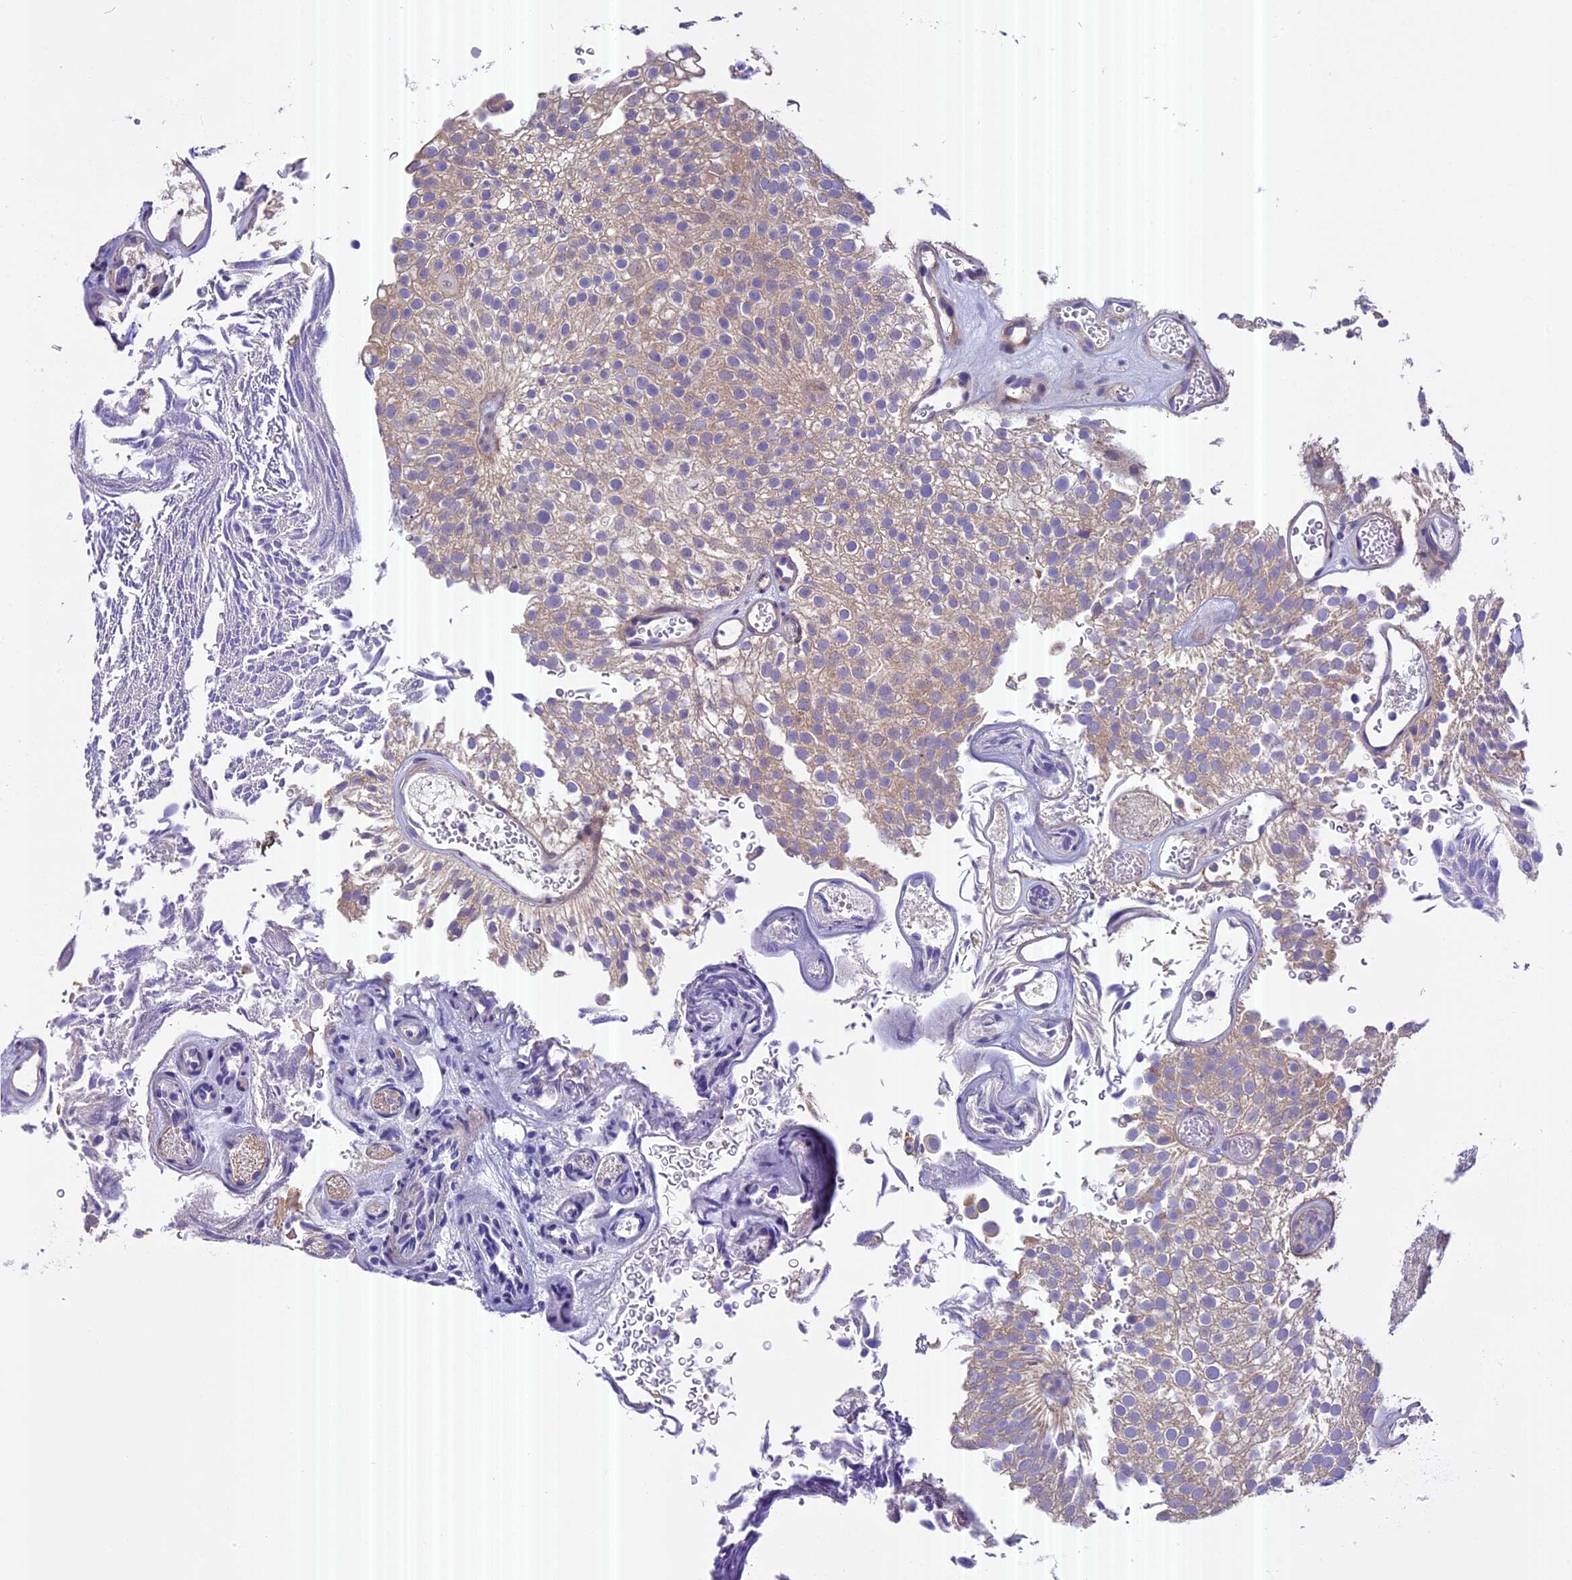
{"staining": {"intensity": "moderate", "quantity": "25%-75%", "location": "cytoplasmic/membranous"}, "tissue": "urothelial cancer", "cell_type": "Tumor cells", "image_type": "cancer", "snomed": [{"axis": "morphology", "description": "Urothelial carcinoma, Low grade"}, {"axis": "topography", "description": "Urinary bladder"}], "caption": "Urothelial carcinoma (low-grade) tissue reveals moderate cytoplasmic/membranous expression in approximately 25%-75% of tumor cells", "gene": "FAM98C", "patient": {"sex": "male", "age": 78}}